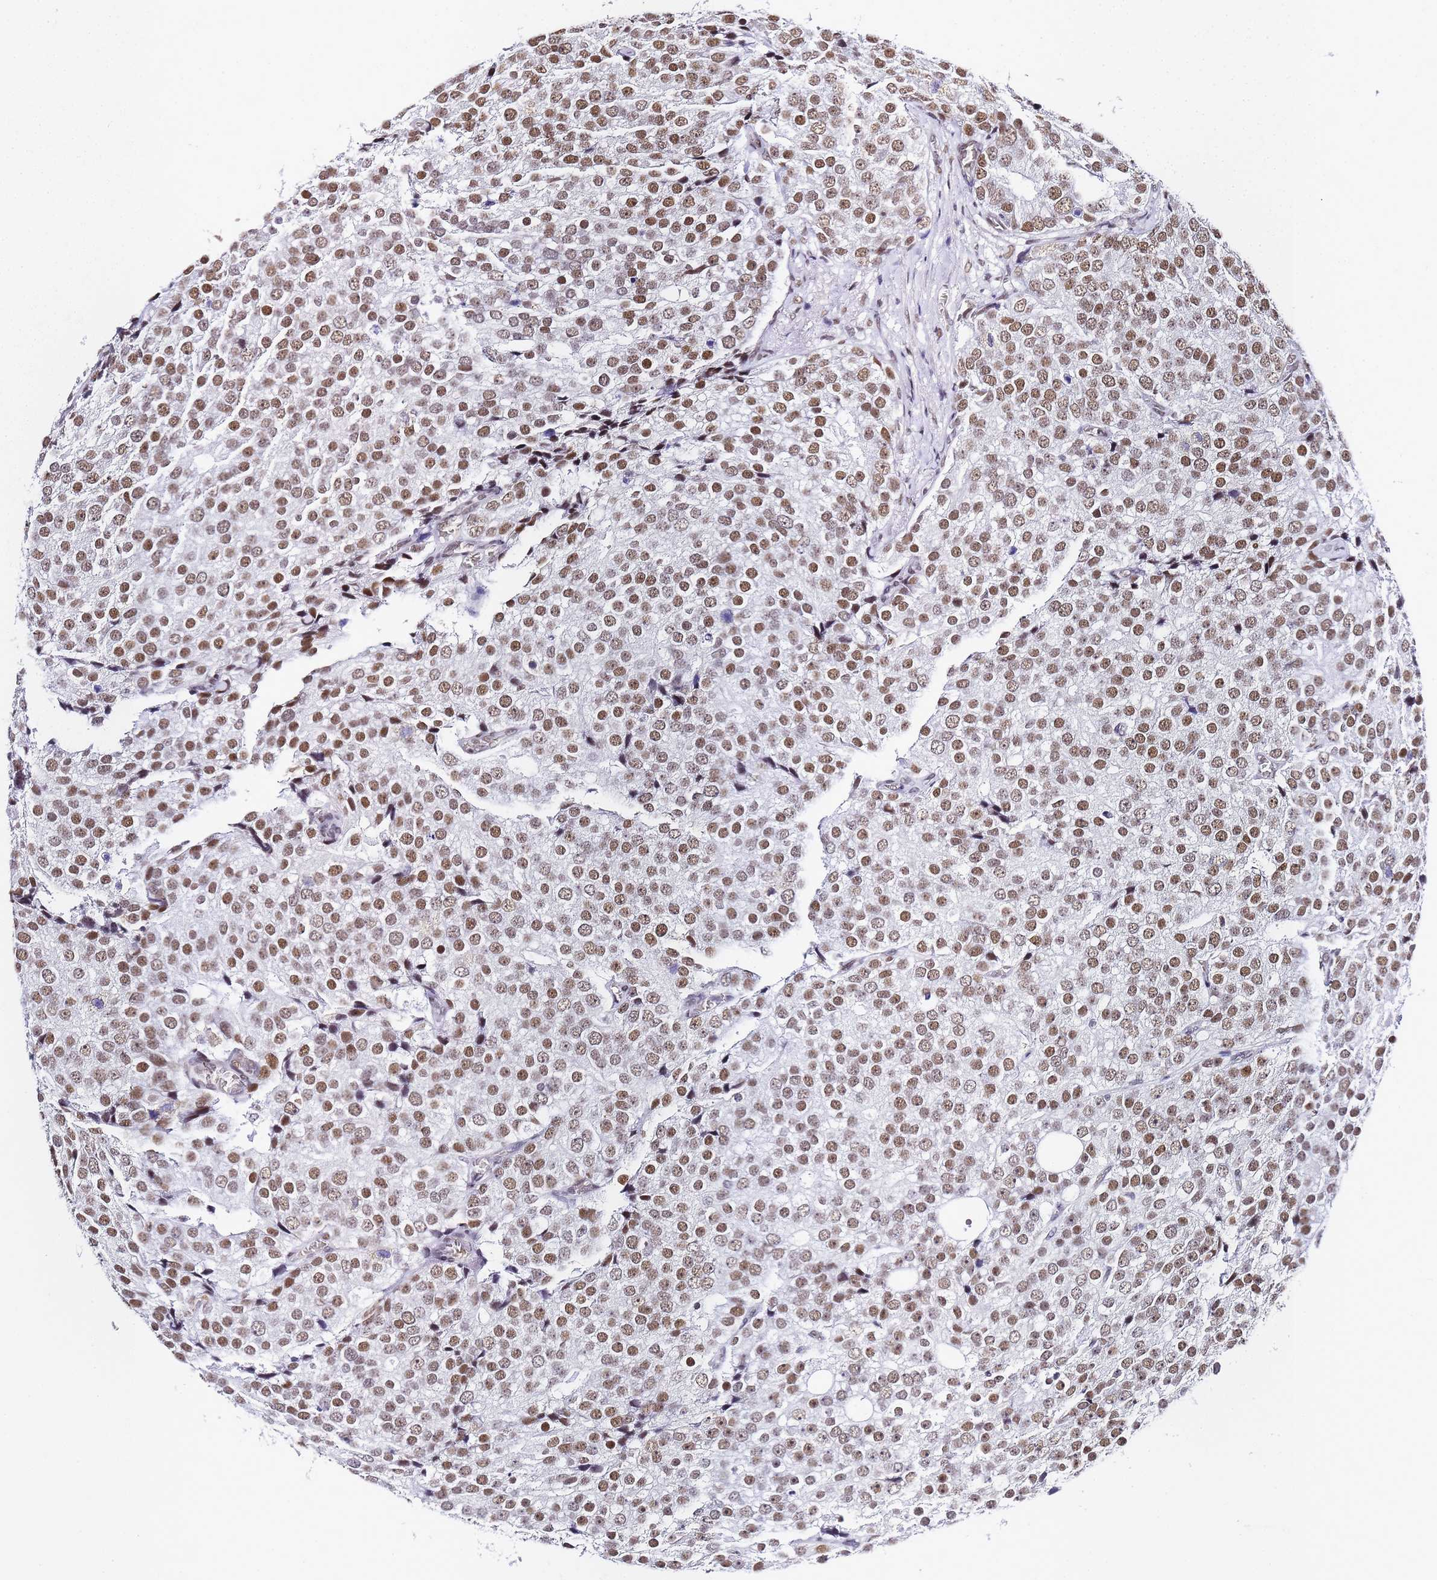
{"staining": {"intensity": "moderate", "quantity": ">75%", "location": "nuclear"}, "tissue": "prostate cancer", "cell_type": "Tumor cells", "image_type": "cancer", "snomed": [{"axis": "morphology", "description": "Adenocarcinoma, High grade"}, {"axis": "topography", "description": "Prostate"}], "caption": "Prostate adenocarcinoma (high-grade) tissue displays moderate nuclear staining in about >75% of tumor cells, visualized by immunohistochemistry. (brown staining indicates protein expression, while blue staining denotes nuclei).", "gene": "POLR1A", "patient": {"sex": "male", "age": 49}}